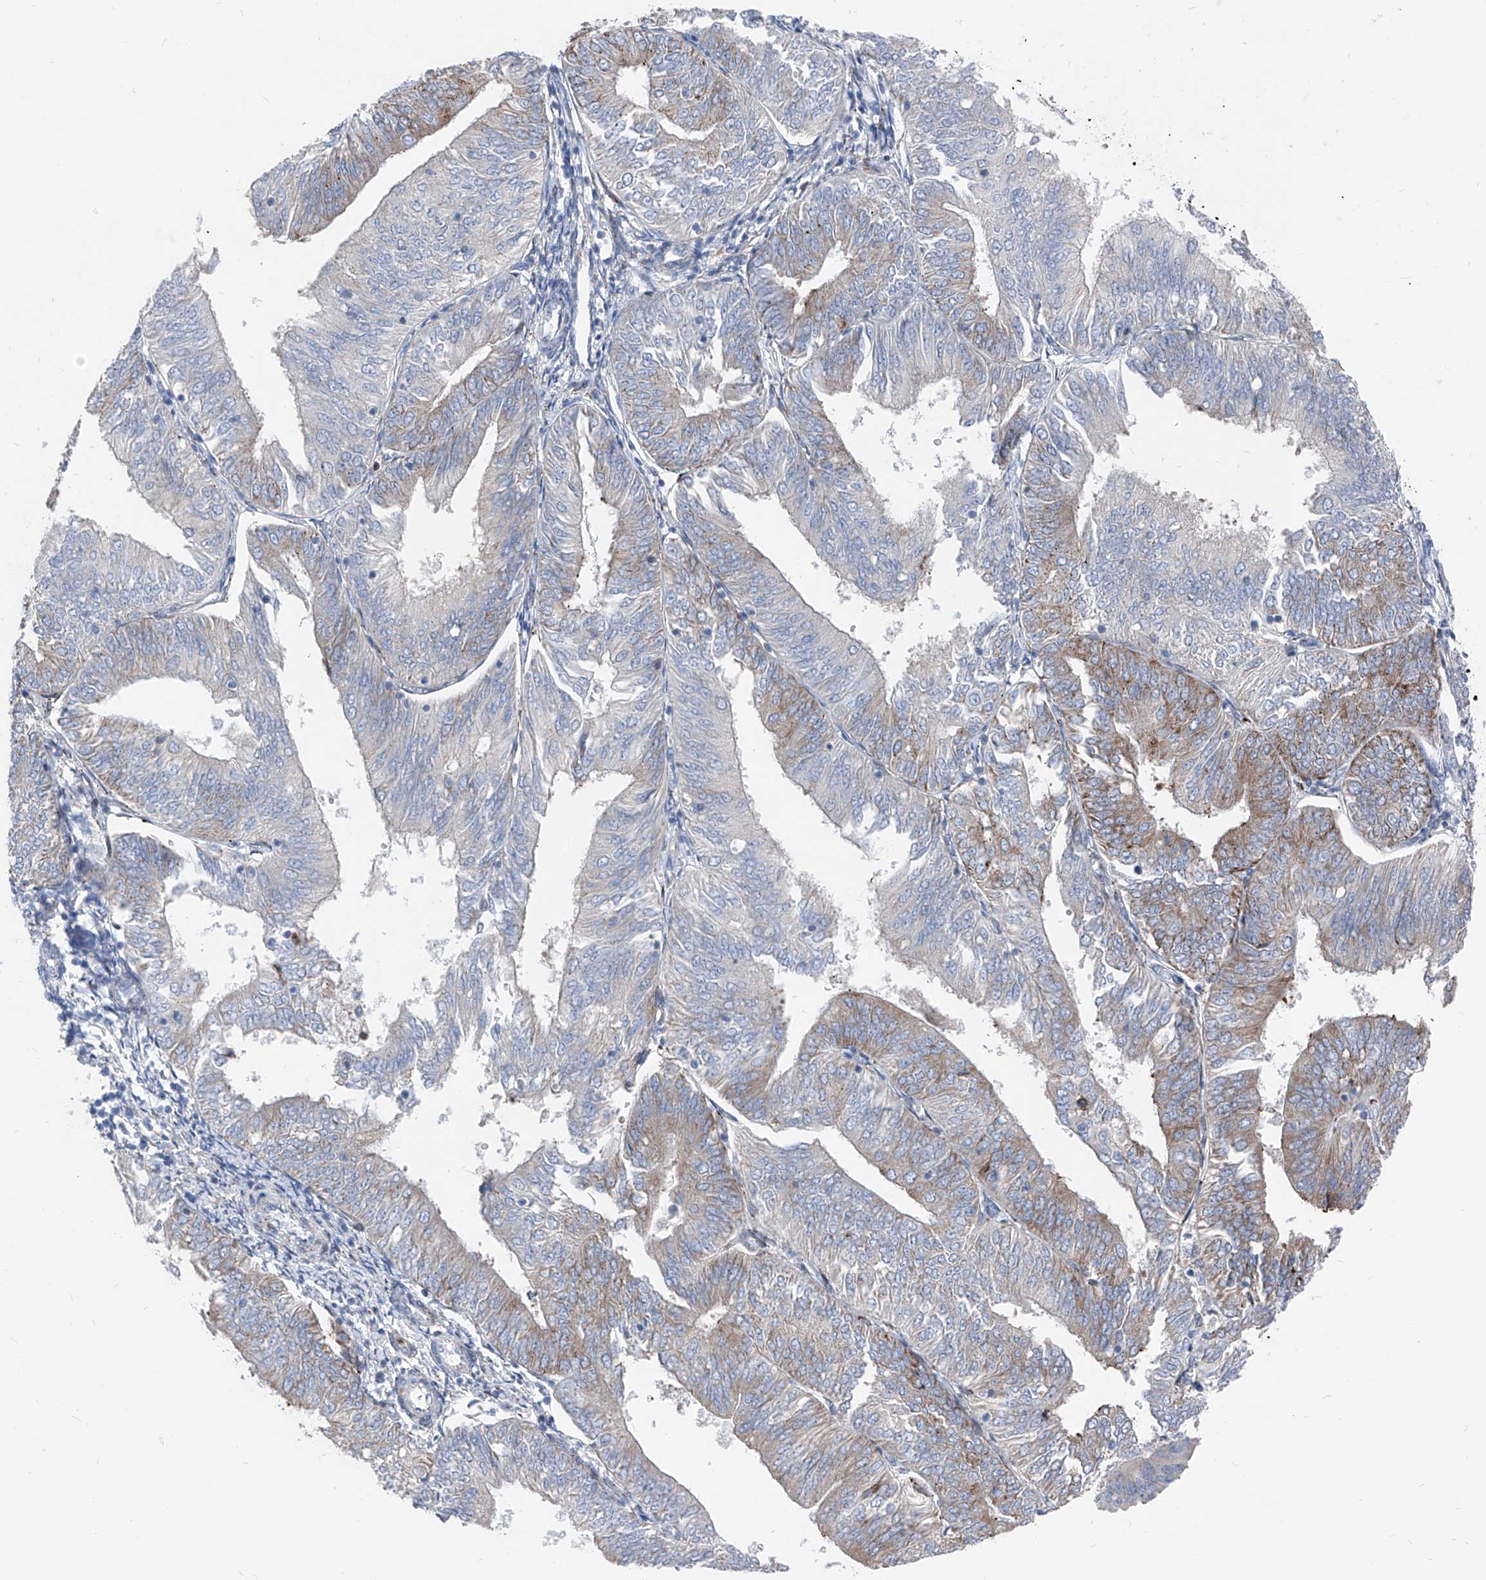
{"staining": {"intensity": "moderate", "quantity": "<25%", "location": "cytoplasmic/membranous"}, "tissue": "endometrial cancer", "cell_type": "Tumor cells", "image_type": "cancer", "snomed": [{"axis": "morphology", "description": "Adenocarcinoma, NOS"}, {"axis": "topography", "description": "Endometrium"}], "caption": "IHC (DAB (3,3'-diaminobenzidine)) staining of human endometrial adenocarcinoma exhibits moderate cytoplasmic/membranous protein expression in about <25% of tumor cells.", "gene": "IFI27", "patient": {"sex": "female", "age": 58}}